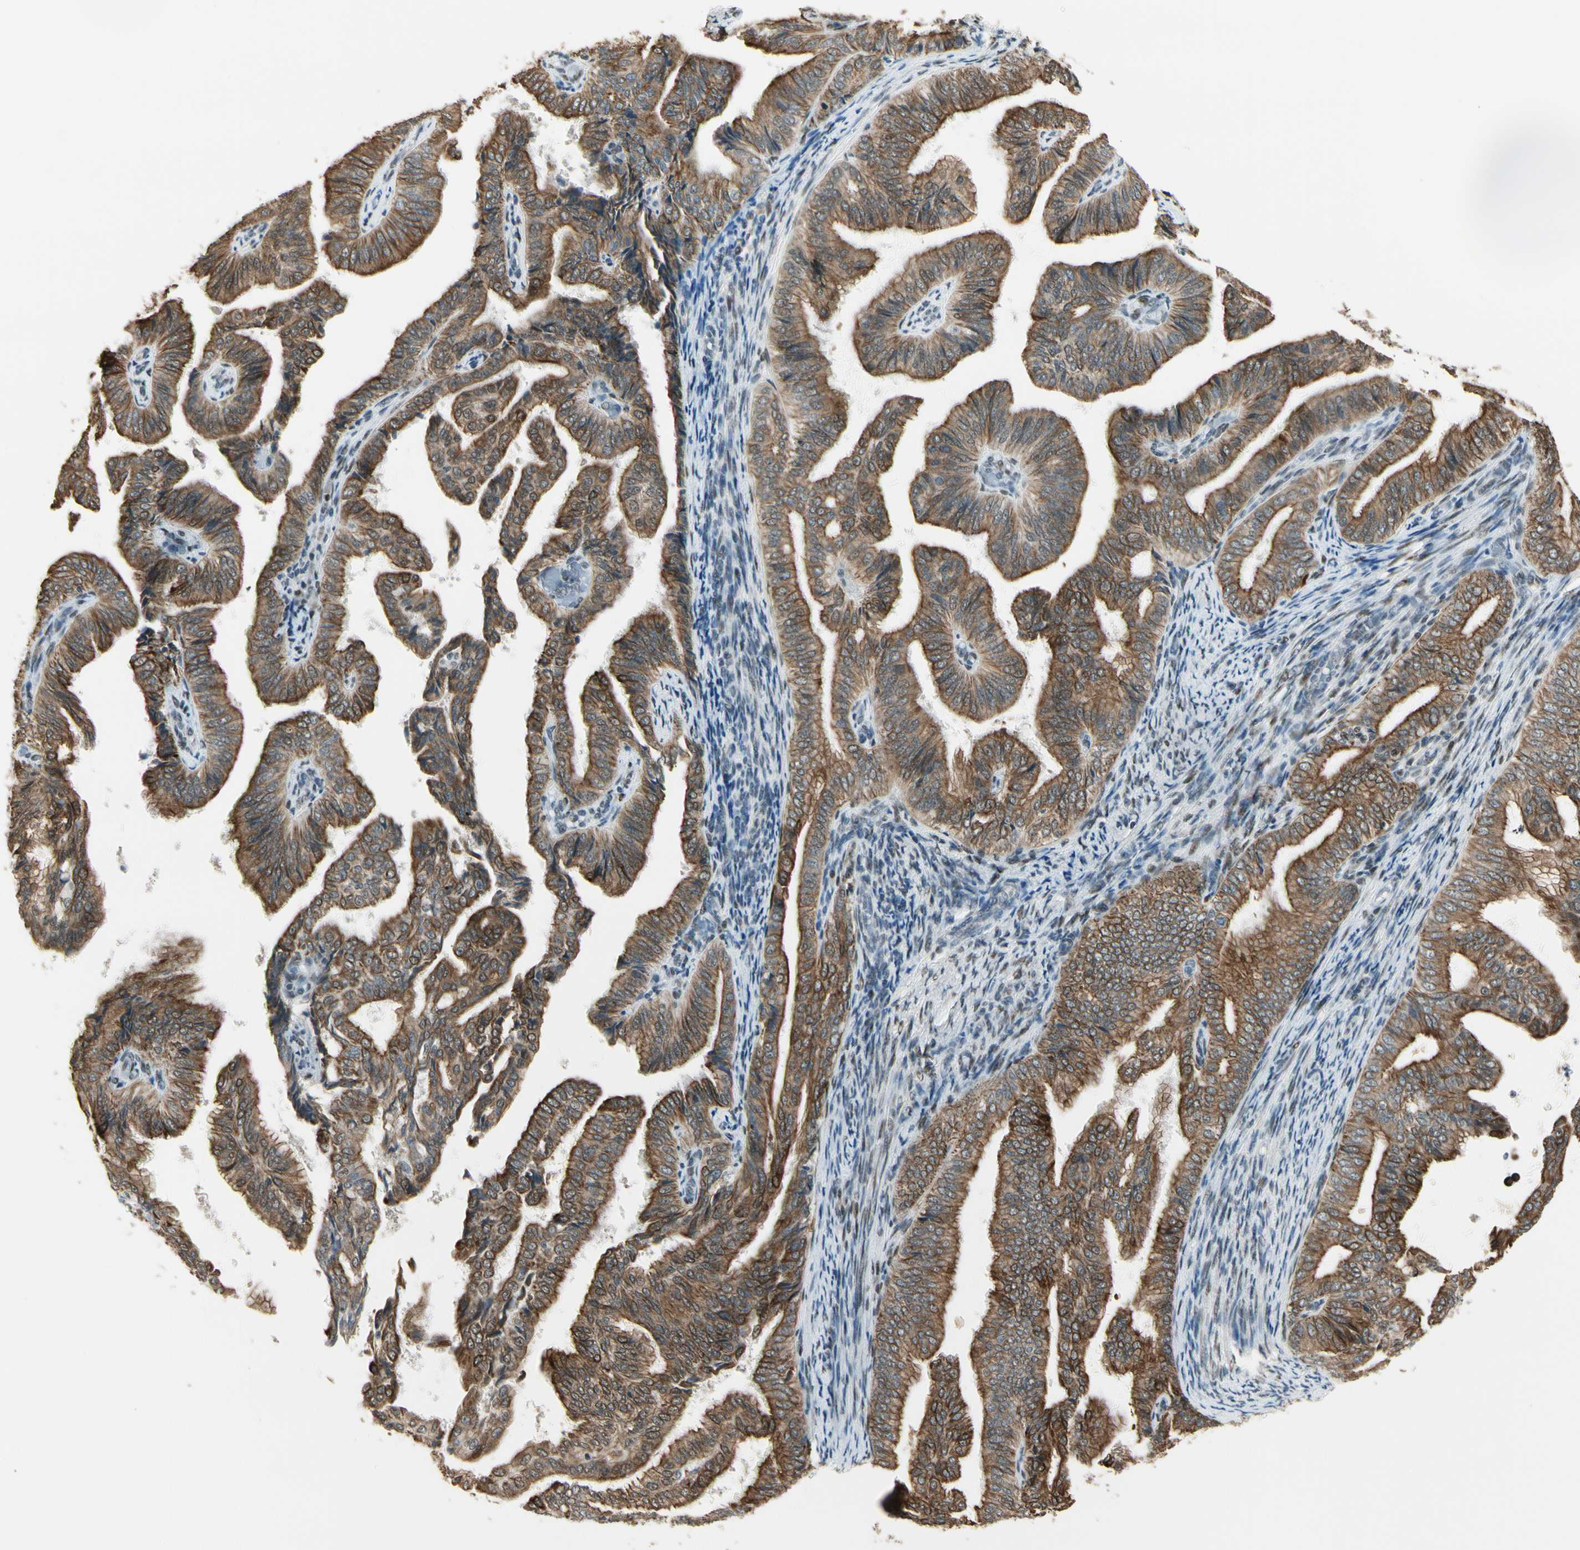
{"staining": {"intensity": "strong", "quantity": ">75%", "location": "cytoplasmic/membranous"}, "tissue": "endometrial cancer", "cell_type": "Tumor cells", "image_type": "cancer", "snomed": [{"axis": "morphology", "description": "Adenocarcinoma, NOS"}, {"axis": "topography", "description": "Endometrium"}], "caption": "Human adenocarcinoma (endometrial) stained with a protein marker shows strong staining in tumor cells.", "gene": "ATXN1", "patient": {"sex": "female", "age": 58}}